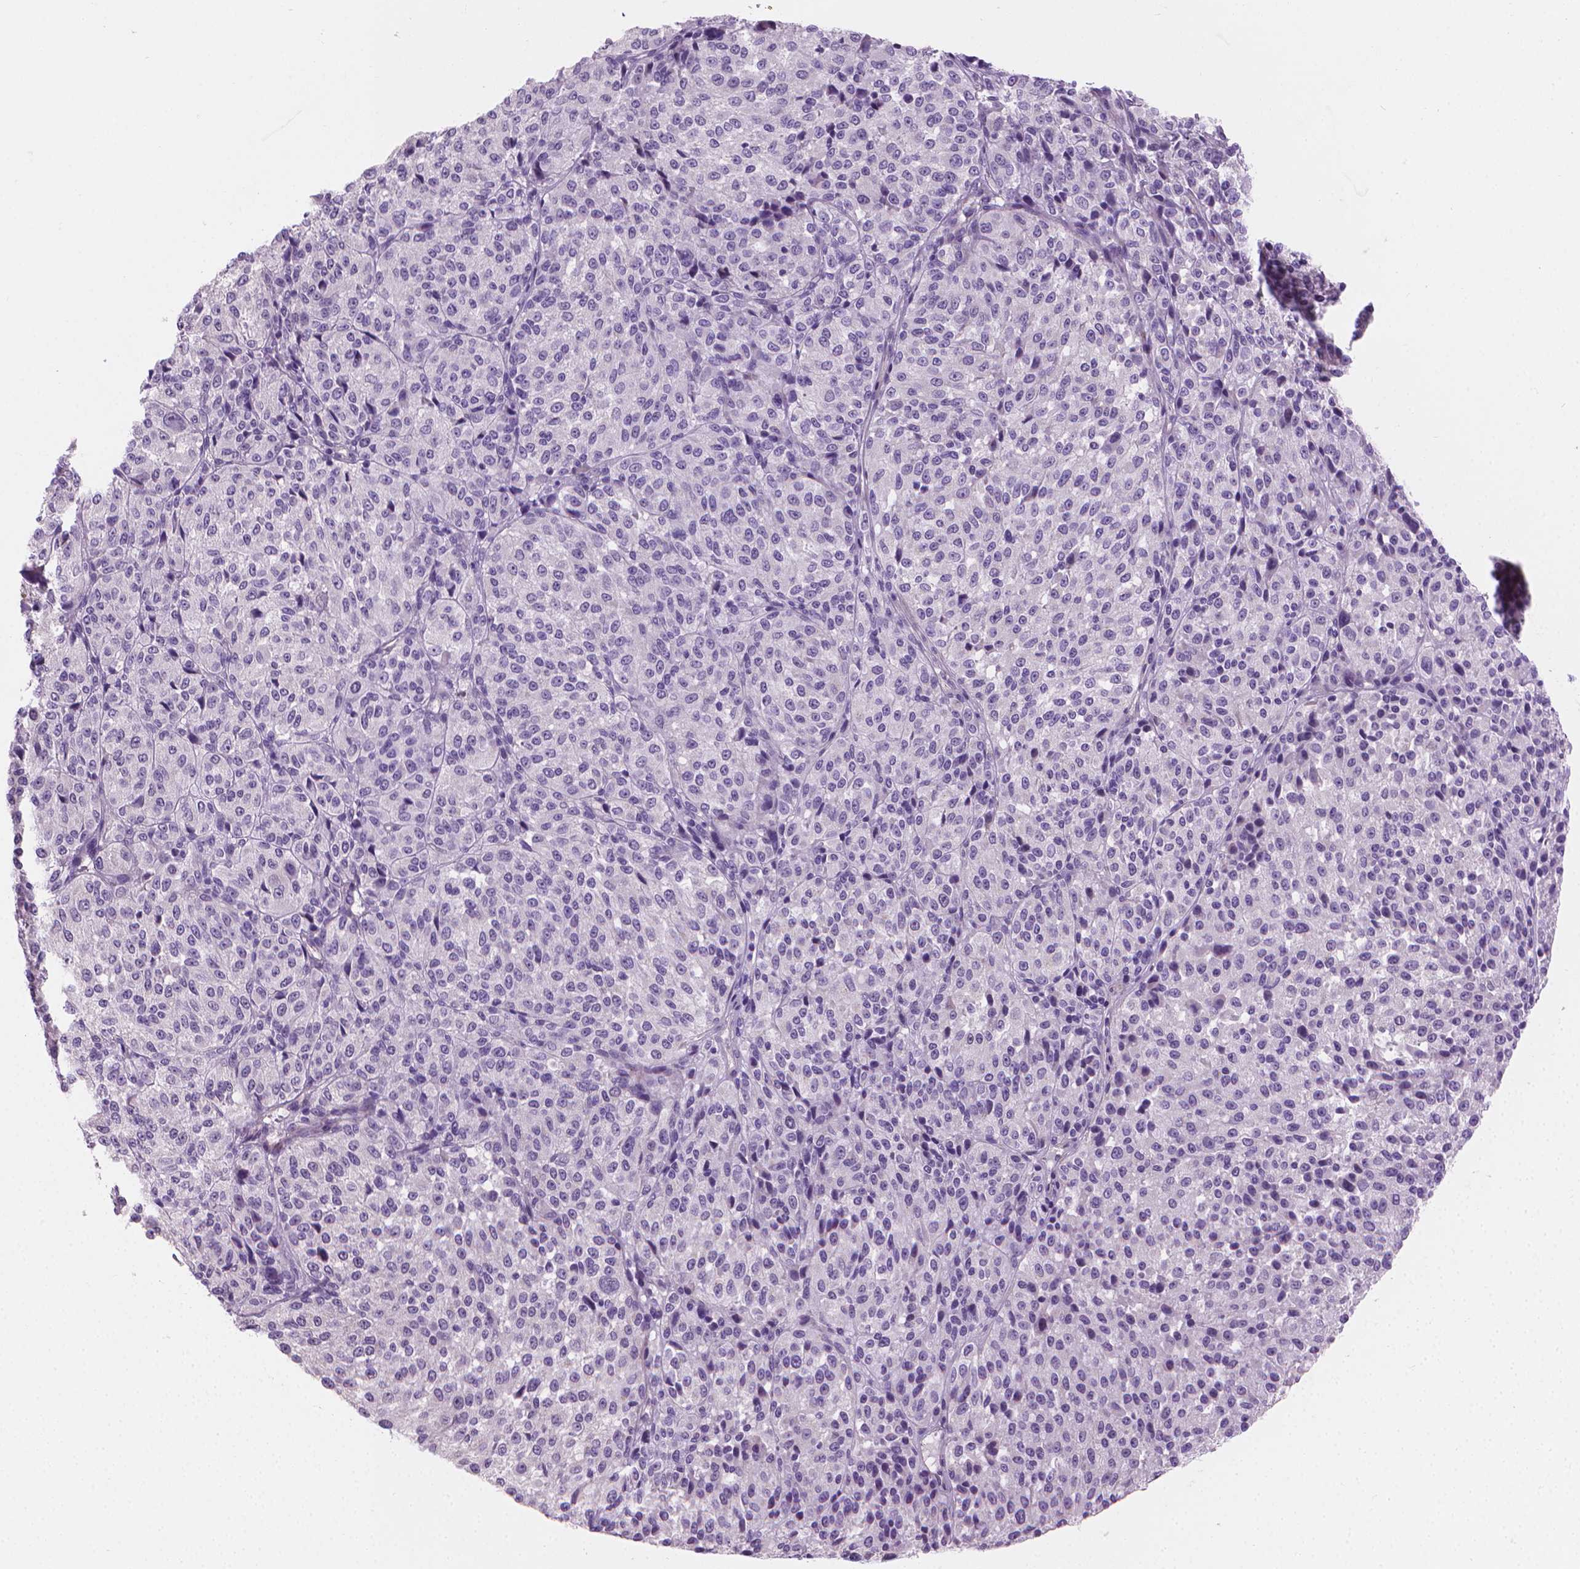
{"staining": {"intensity": "negative", "quantity": "none", "location": "none"}, "tissue": "melanoma", "cell_type": "Tumor cells", "image_type": "cancer", "snomed": [{"axis": "morphology", "description": "Malignant melanoma, Metastatic site"}, {"axis": "topography", "description": "Brain"}], "caption": "This is an IHC image of human malignant melanoma (metastatic site). There is no staining in tumor cells.", "gene": "GSDMA", "patient": {"sex": "female", "age": 56}}